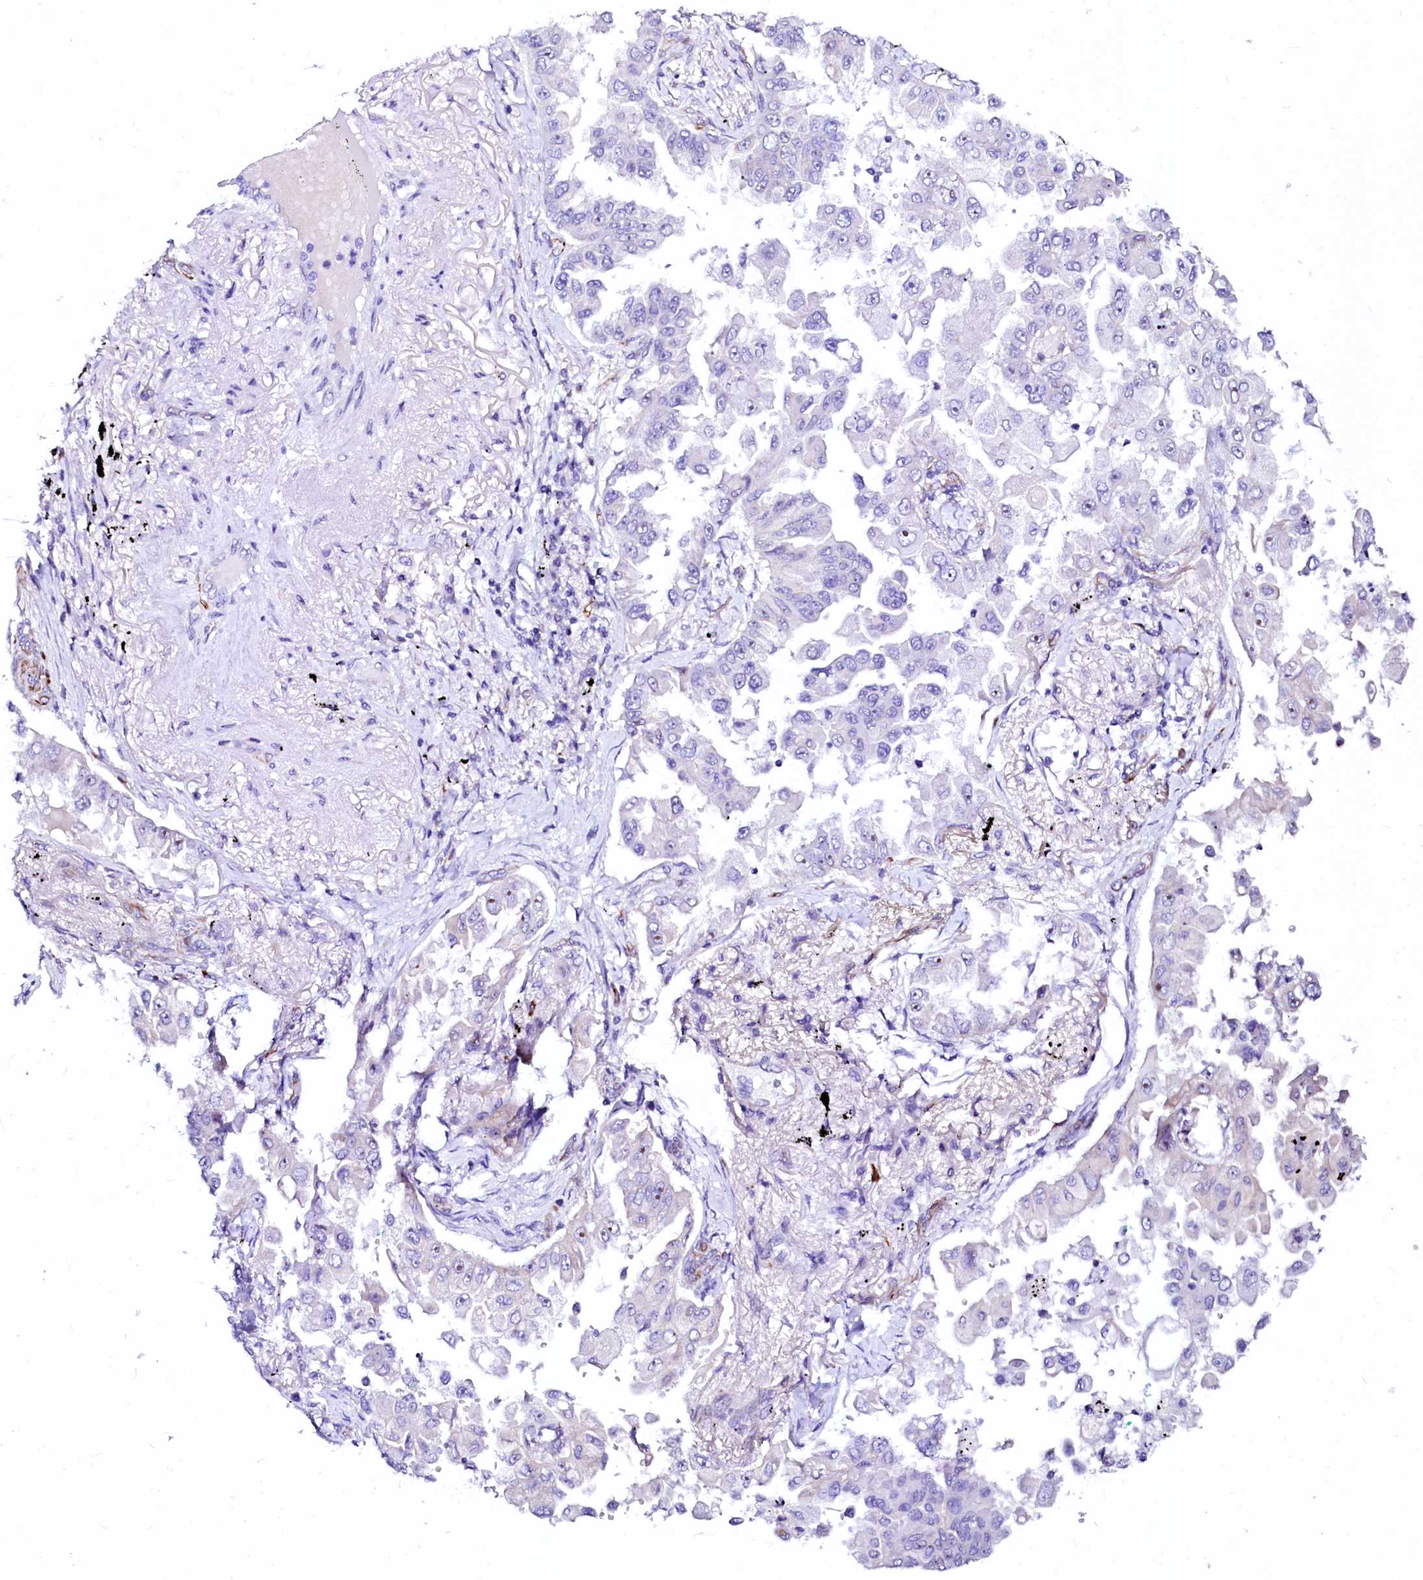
{"staining": {"intensity": "moderate", "quantity": "<25%", "location": "nuclear"}, "tissue": "lung cancer", "cell_type": "Tumor cells", "image_type": "cancer", "snomed": [{"axis": "morphology", "description": "Adenocarcinoma, NOS"}, {"axis": "topography", "description": "Lung"}], "caption": "Immunohistochemistry (IHC) staining of lung adenocarcinoma, which exhibits low levels of moderate nuclear expression in approximately <25% of tumor cells indicating moderate nuclear protein positivity. The staining was performed using DAB (brown) for protein detection and nuclei were counterstained in hematoxylin (blue).", "gene": "SFR1", "patient": {"sex": "female", "age": 67}}